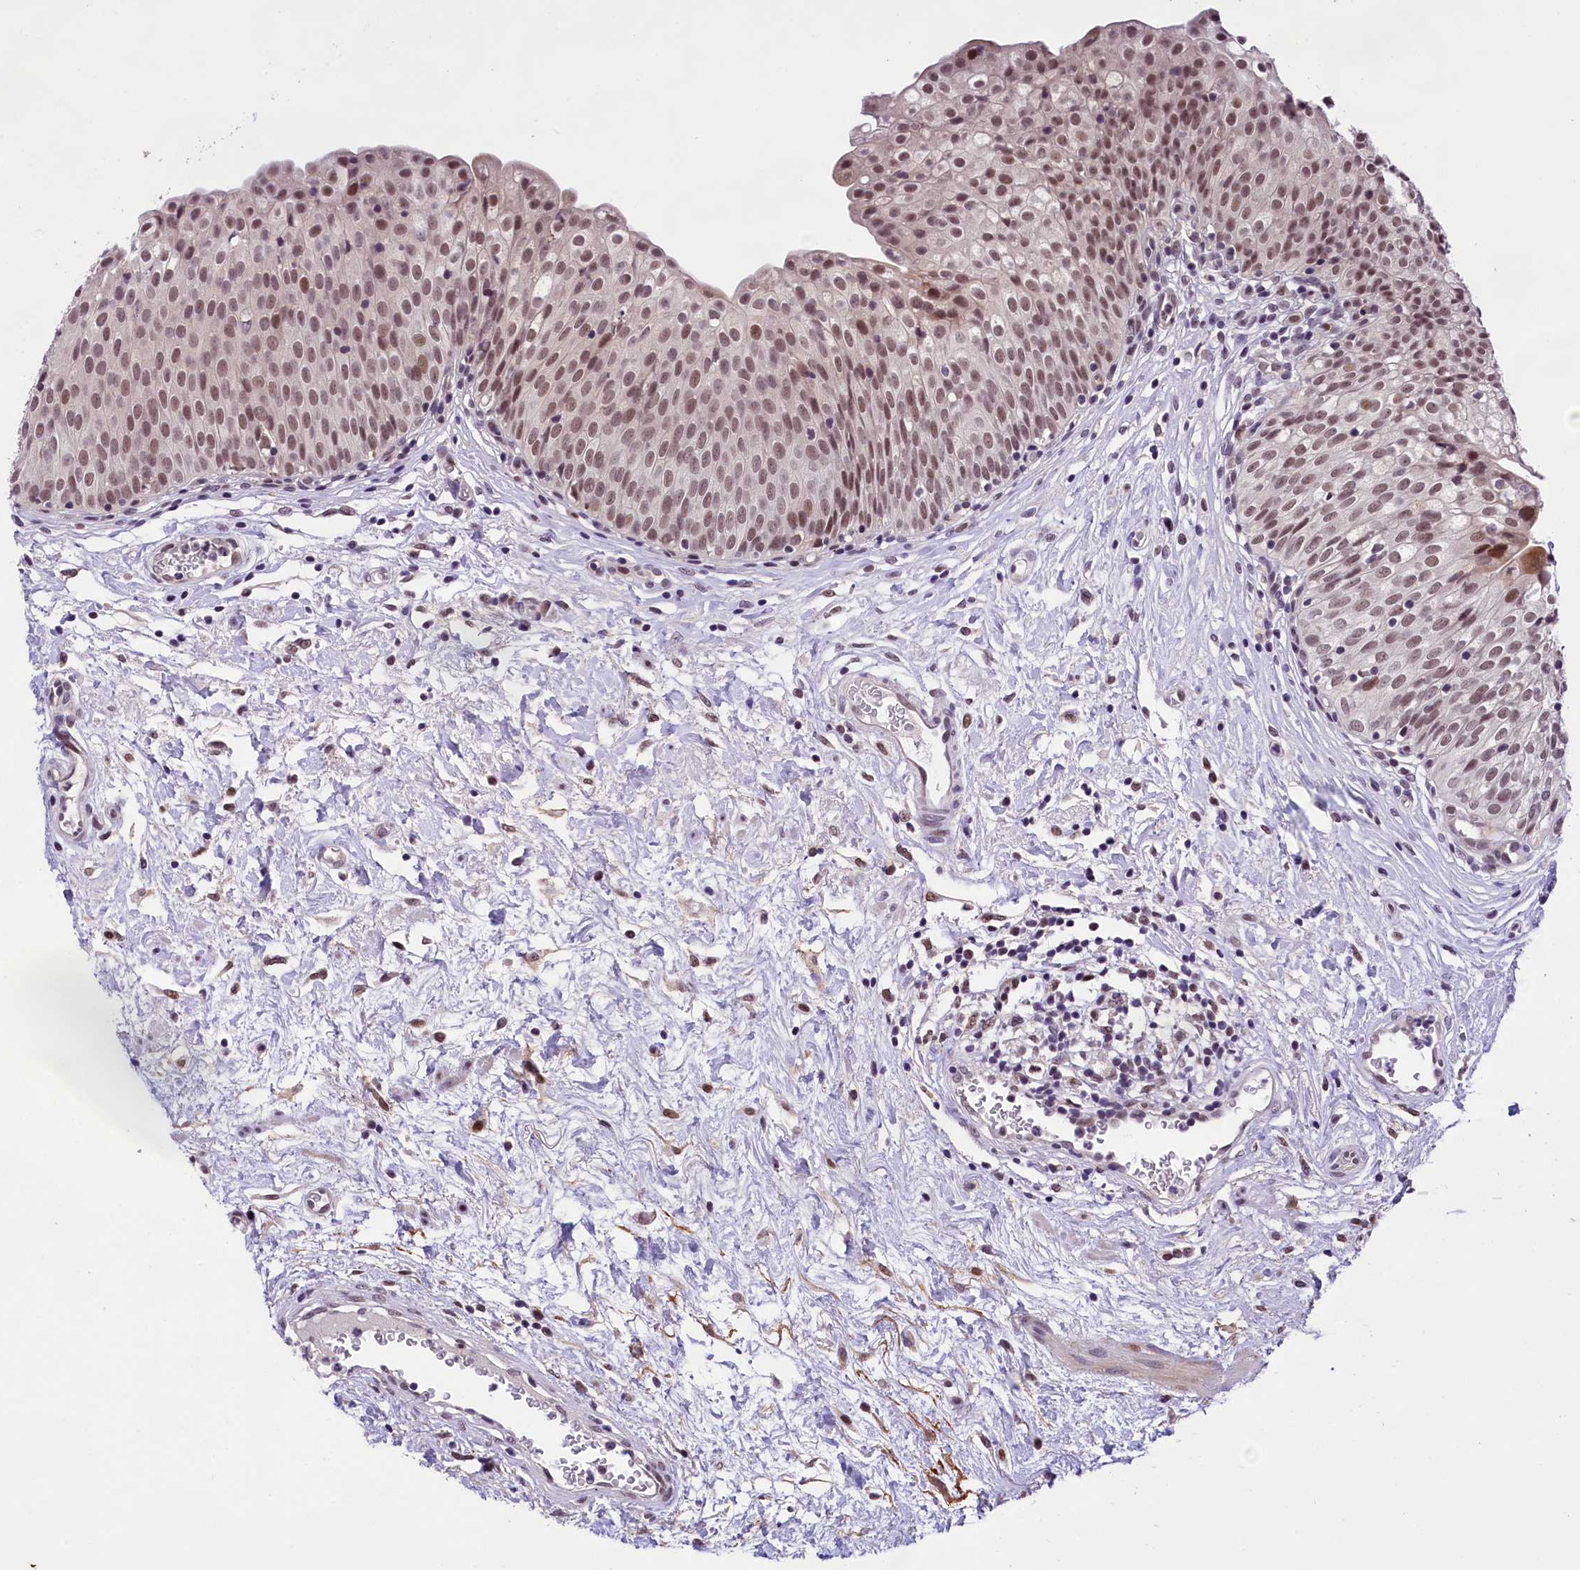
{"staining": {"intensity": "moderate", "quantity": ">75%", "location": "nuclear"}, "tissue": "urinary bladder", "cell_type": "Urothelial cells", "image_type": "normal", "snomed": [{"axis": "morphology", "description": "Normal tissue, NOS"}, {"axis": "topography", "description": "Urinary bladder"}], "caption": "Benign urinary bladder was stained to show a protein in brown. There is medium levels of moderate nuclear expression in approximately >75% of urothelial cells. (DAB = brown stain, brightfield microscopy at high magnification).", "gene": "FBXO45", "patient": {"sex": "male", "age": 55}}